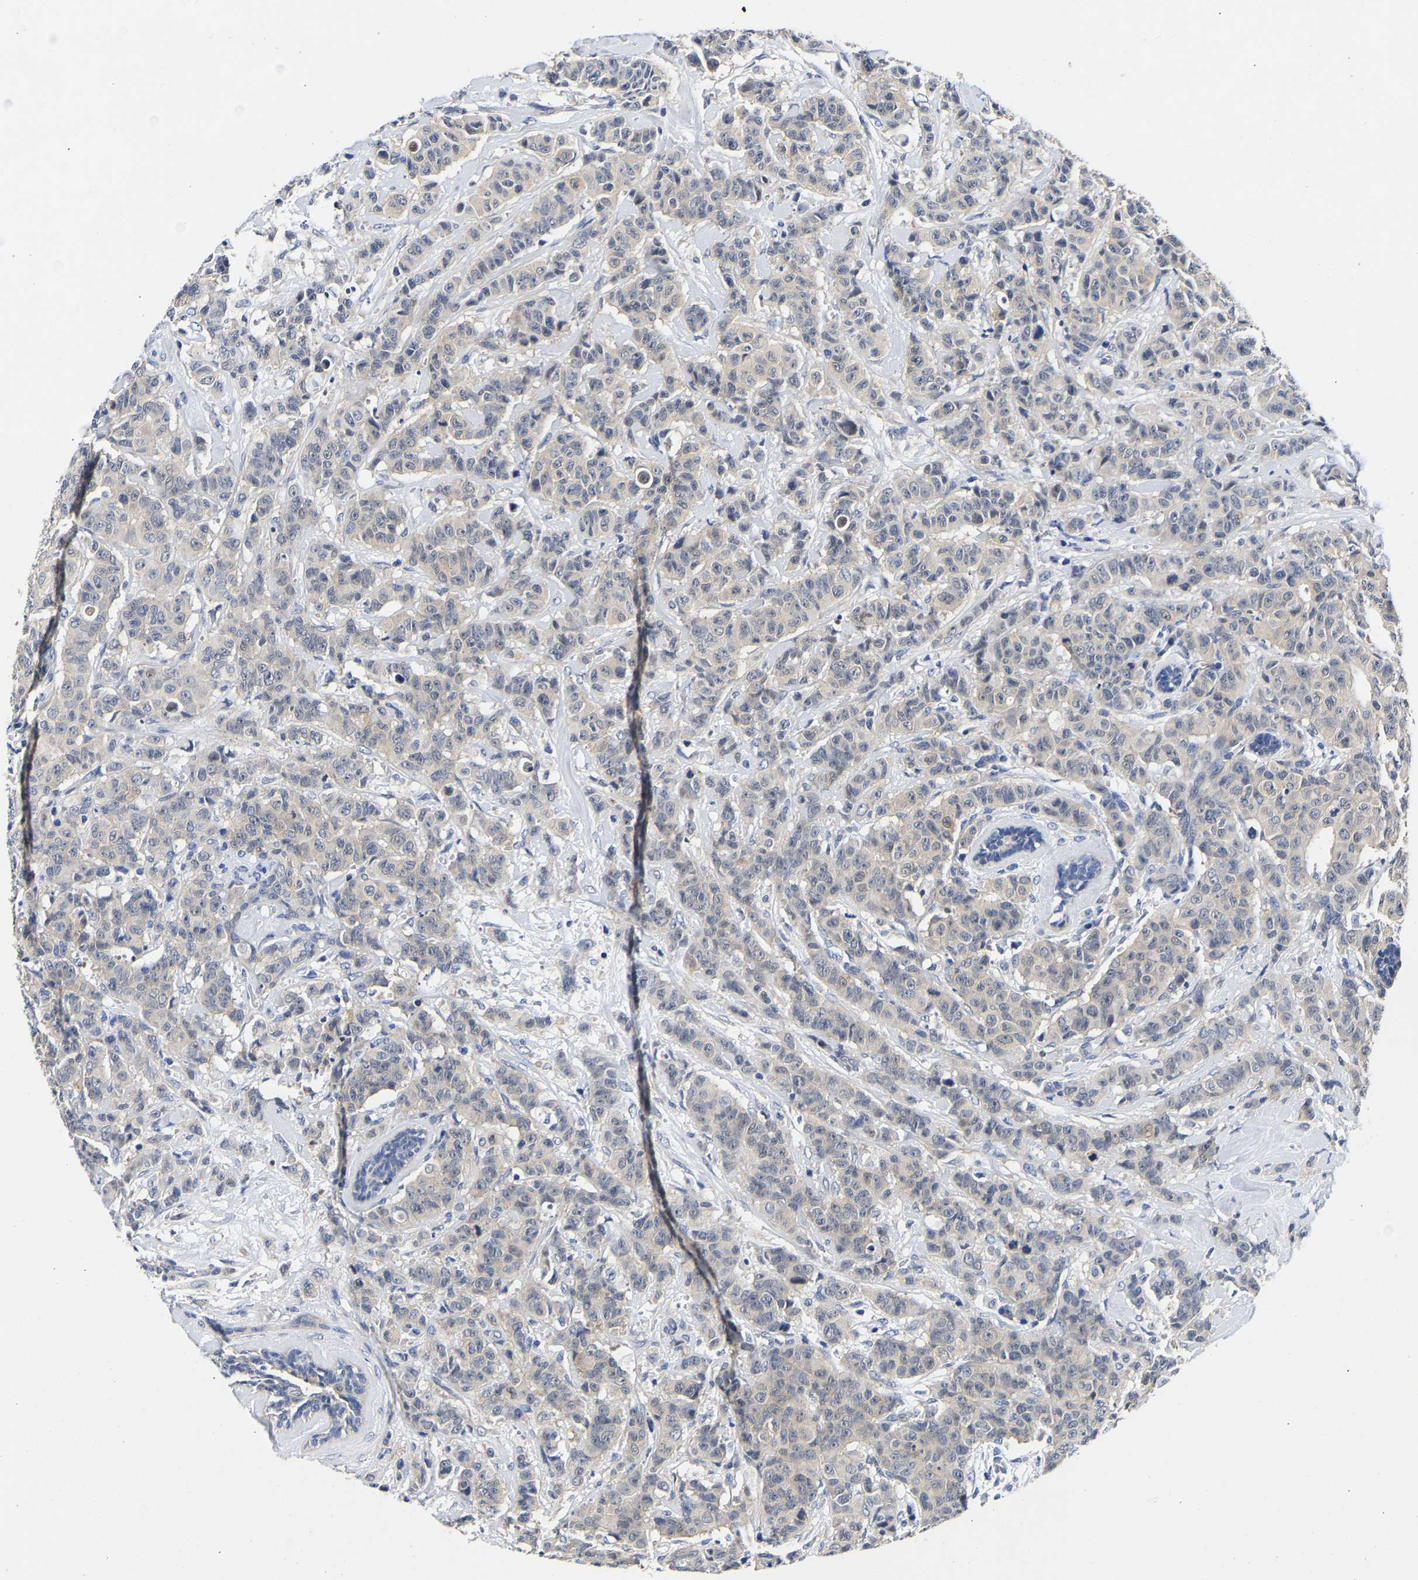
{"staining": {"intensity": "negative", "quantity": "none", "location": "none"}, "tissue": "breast cancer", "cell_type": "Tumor cells", "image_type": "cancer", "snomed": [{"axis": "morphology", "description": "Normal tissue, NOS"}, {"axis": "morphology", "description": "Duct carcinoma"}, {"axis": "topography", "description": "Breast"}], "caption": "Intraductal carcinoma (breast) was stained to show a protein in brown. There is no significant staining in tumor cells. The staining was performed using DAB to visualize the protein expression in brown, while the nuclei were stained in blue with hematoxylin (Magnification: 20x).", "gene": "CCDC6", "patient": {"sex": "female", "age": 40}}